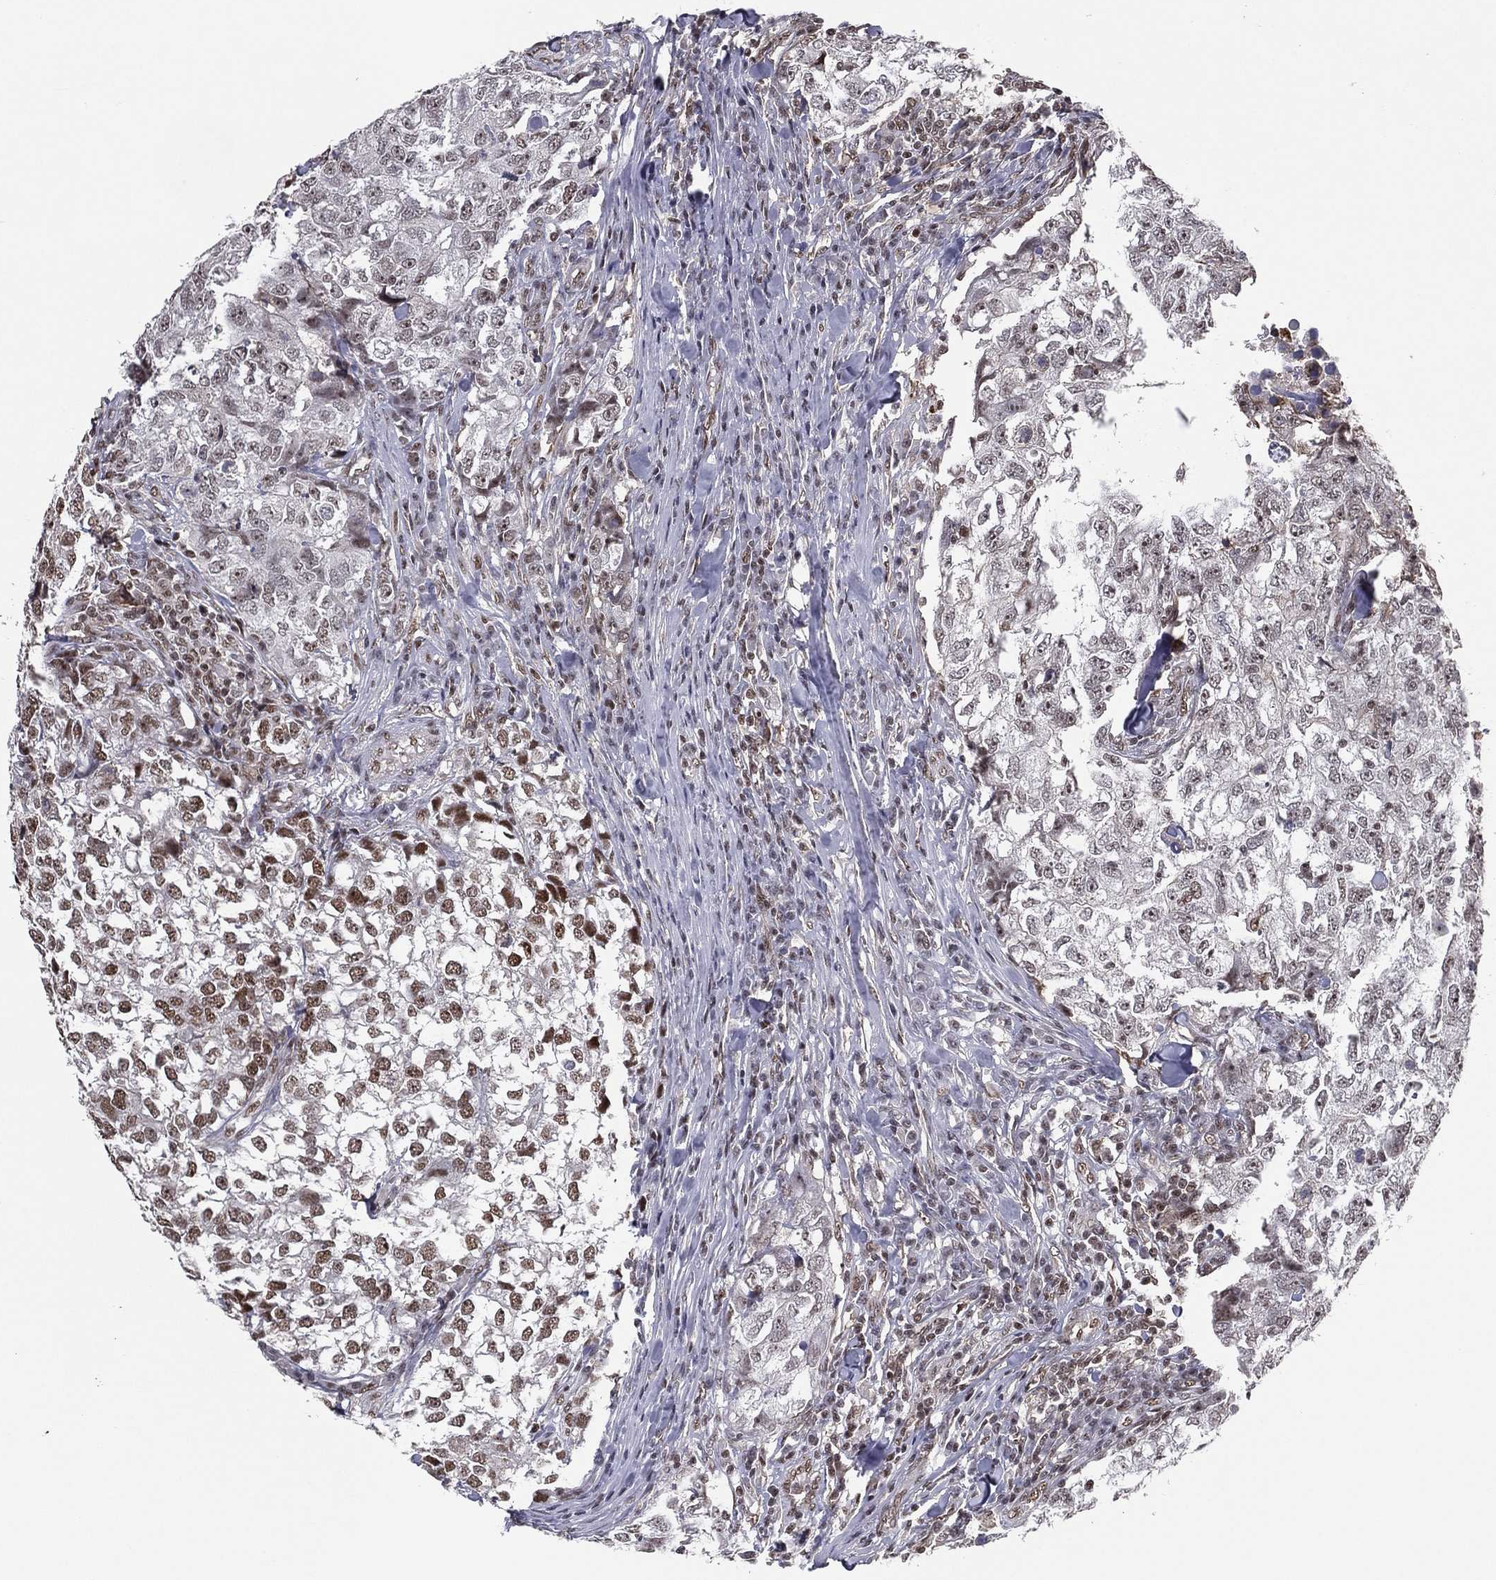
{"staining": {"intensity": "moderate", "quantity": "25%-75%", "location": "nuclear"}, "tissue": "breast cancer", "cell_type": "Tumor cells", "image_type": "cancer", "snomed": [{"axis": "morphology", "description": "Duct carcinoma"}, {"axis": "topography", "description": "Breast"}], "caption": "Protein staining shows moderate nuclear expression in approximately 25%-75% of tumor cells in breast cancer (intraductal carcinoma).", "gene": "GPALPP1", "patient": {"sex": "female", "age": 30}}